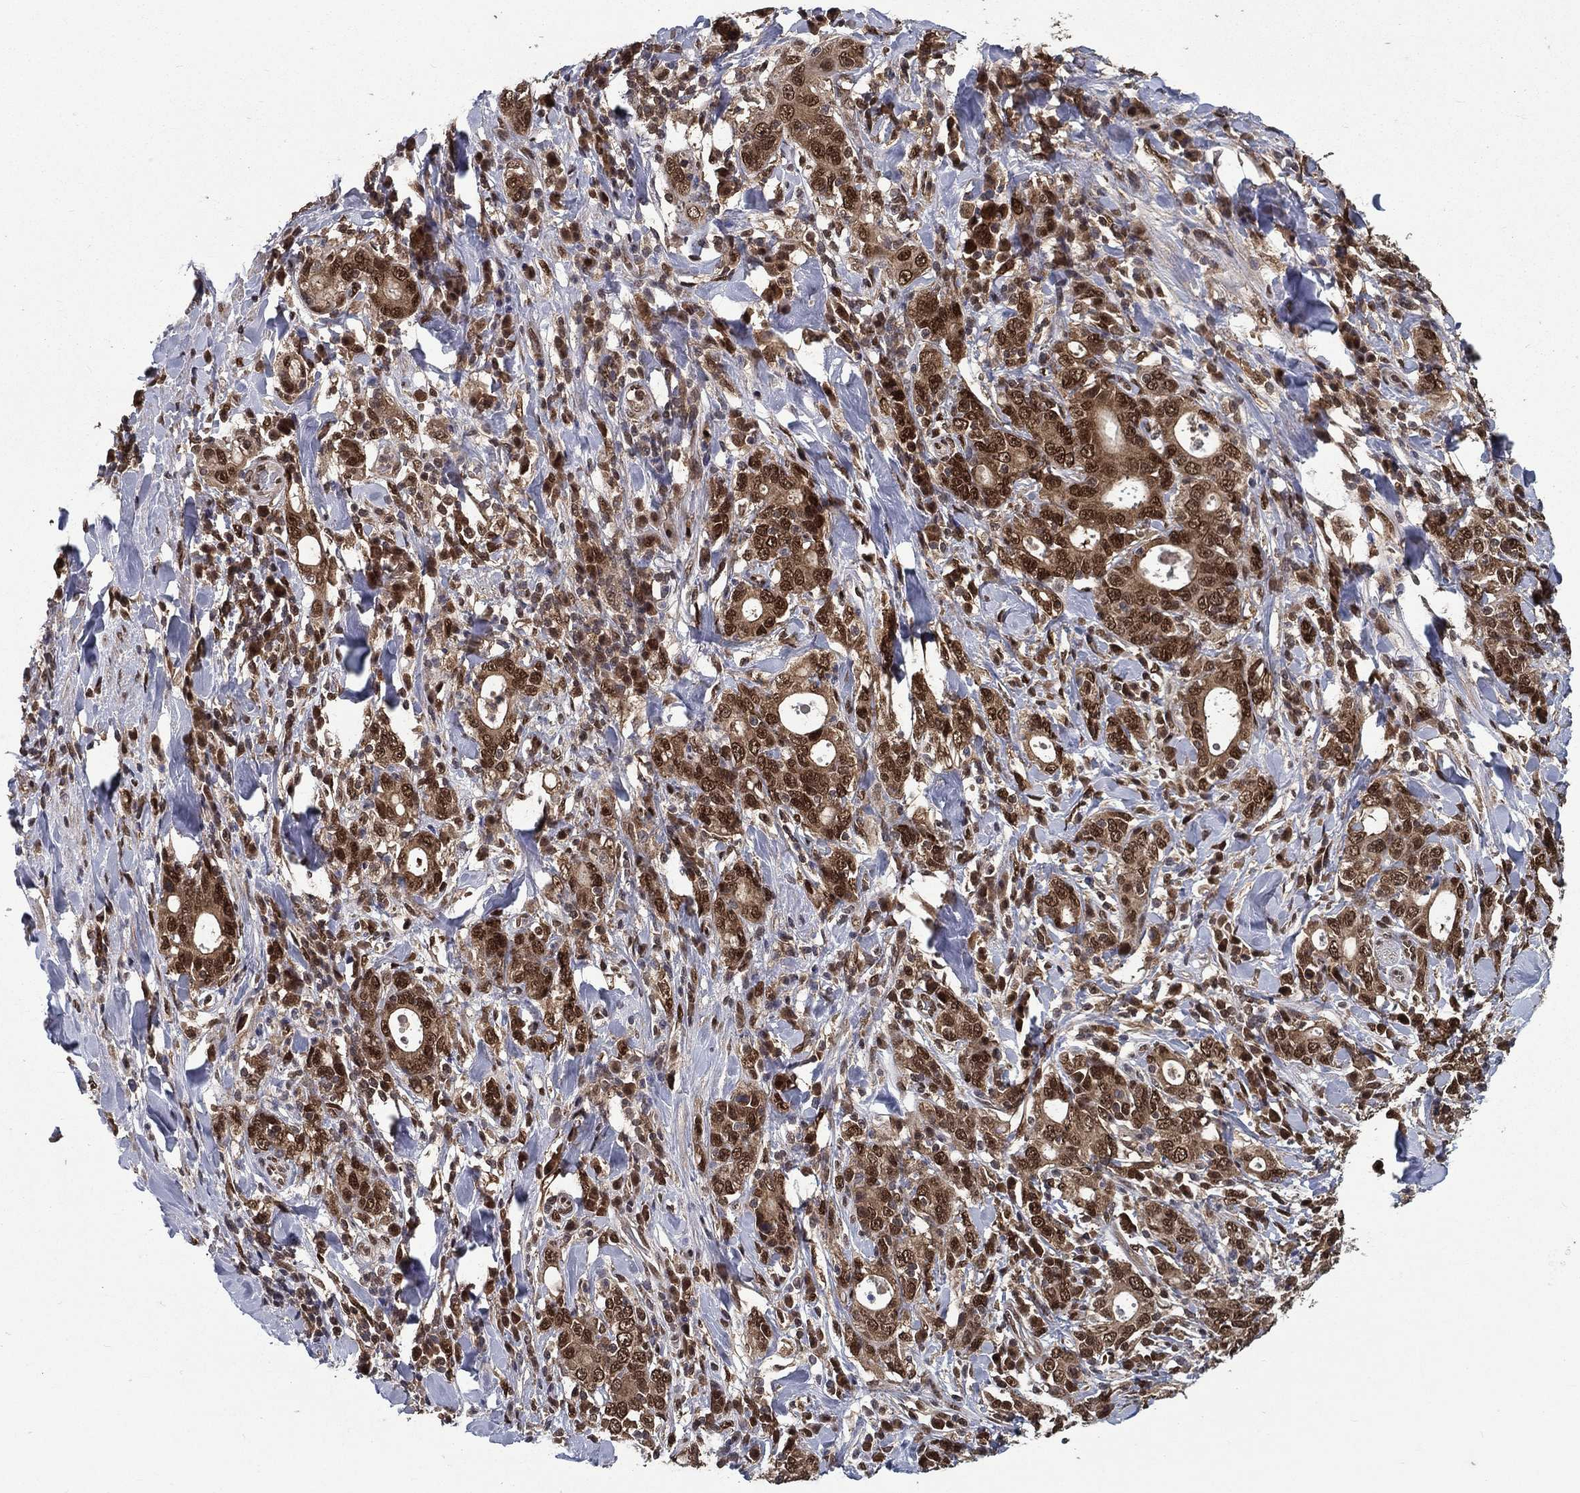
{"staining": {"intensity": "moderate", "quantity": ">75%", "location": "cytoplasmic/membranous,nuclear"}, "tissue": "stomach cancer", "cell_type": "Tumor cells", "image_type": "cancer", "snomed": [{"axis": "morphology", "description": "Adenocarcinoma, NOS"}, {"axis": "topography", "description": "Stomach"}], "caption": "DAB (3,3'-diaminobenzidine) immunohistochemical staining of human stomach cancer (adenocarcinoma) reveals moderate cytoplasmic/membranous and nuclear protein staining in about >75% of tumor cells.", "gene": "CARM1", "patient": {"sex": "male", "age": 79}}